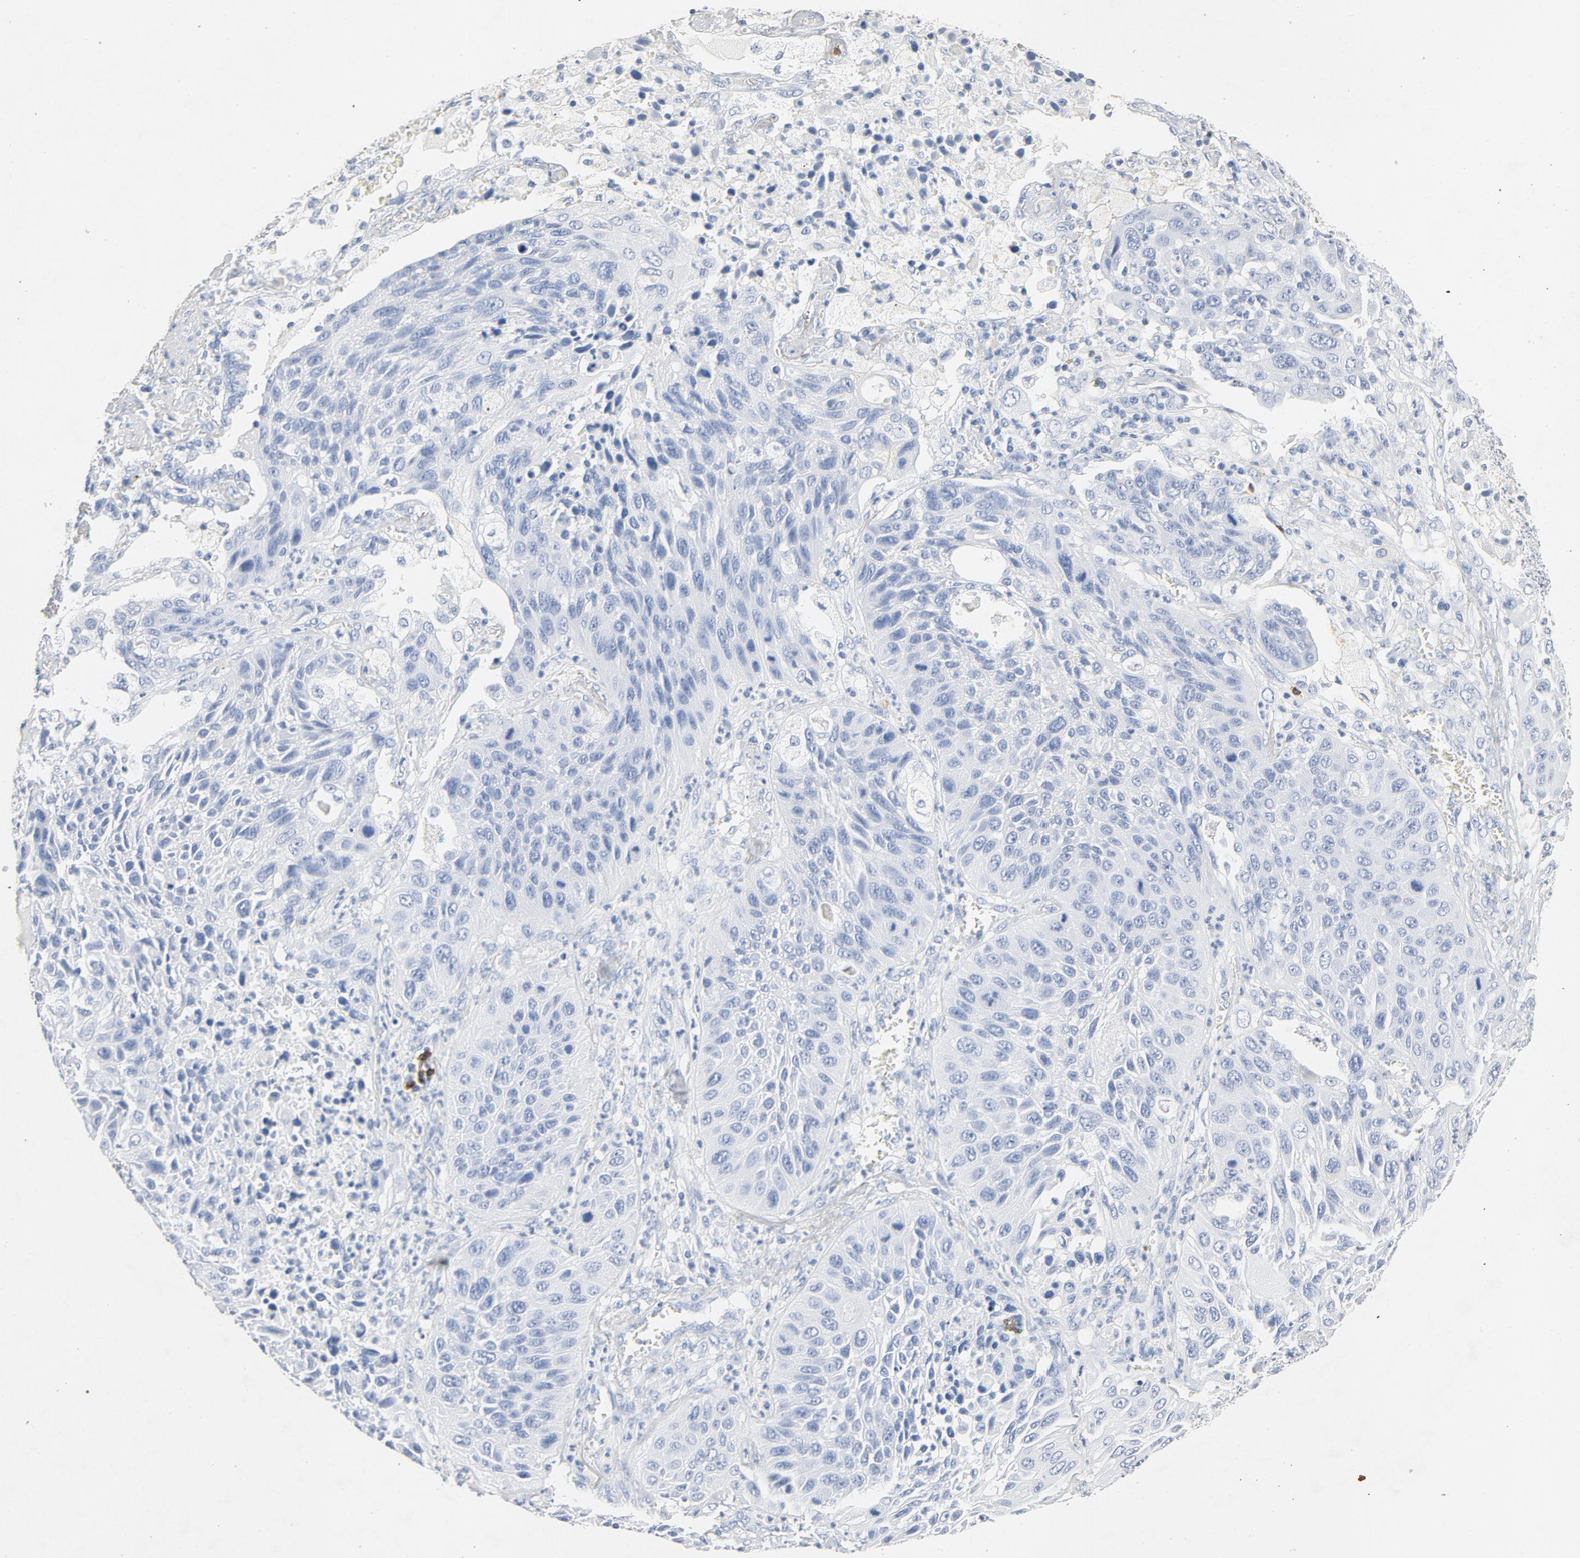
{"staining": {"intensity": "negative", "quantity": "none", "location": "none"}, "tissue": "lung cancer", "cell_type": "Tumor cells", "image_type": "cancer", "snomed": [{"axis": "morphology", "description": "Squamous cell carcinoma, NOS"}, {"axis": "topography", "description": "Lung"}], "caption": "This is a photomicrograph of immunohistochemistry (IHC) staining of lung squamous cell carcinoma, which shows no staining in tumor cells.", "gene": "PTPRB", "patient": {"sex": "female", "age": 76}}